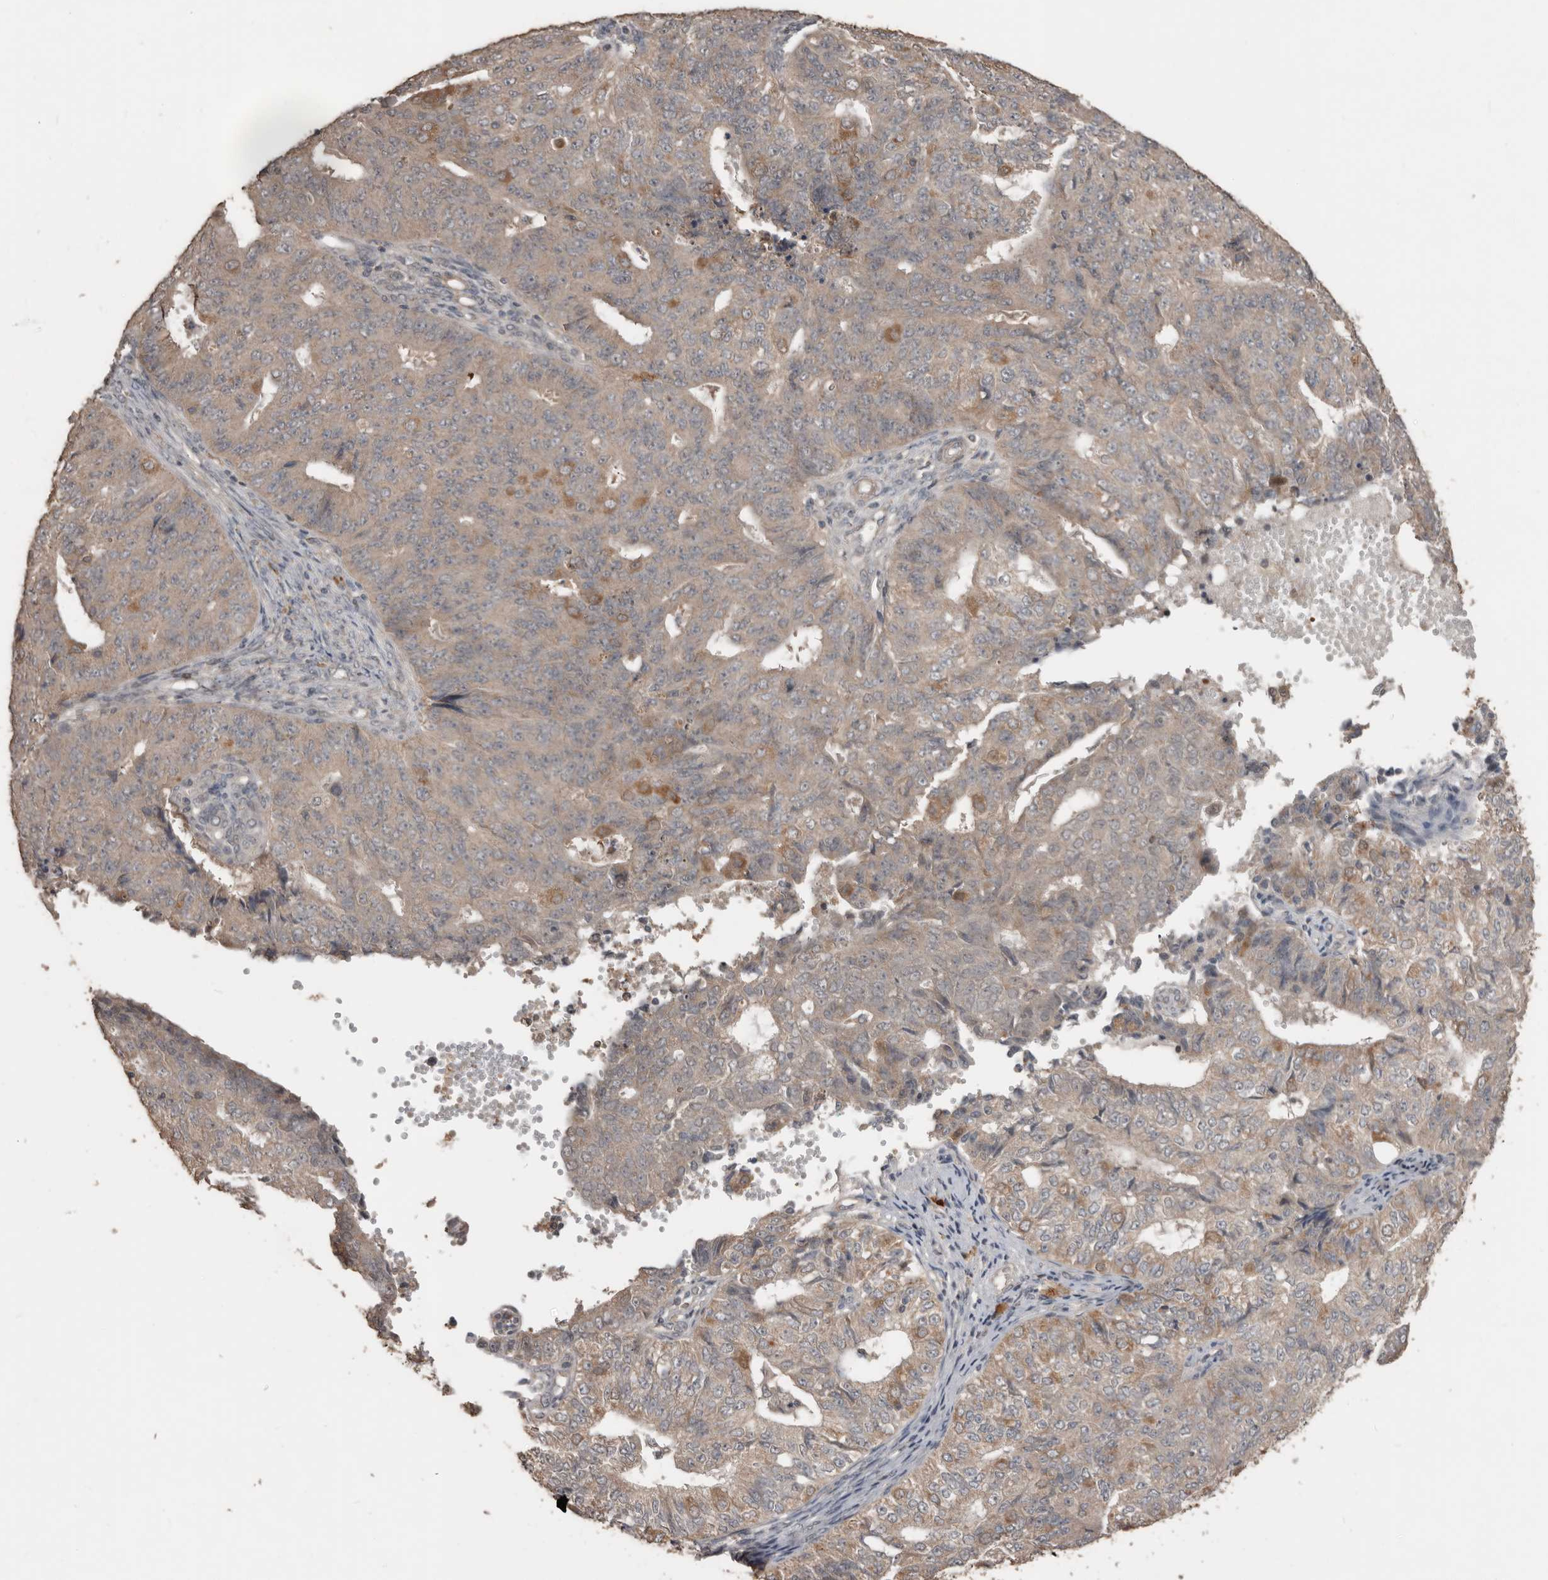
{"staining": {"intensity": "moderate", "quantity": "<25%", "location": "cytoplasmic/membranous"}, "tissue": "endometrial cancer", "cell_type": "Tumor cells", "image_type": "cancer", "snomed": [{"axis": "morphology", "description": "Adenocarcinoma, NOS"}, {"axis": "topography", "description": "Endometrium"}], "caption": "Brown immunohistochemical staining in endometrial adenocarcinoma displays moderate cytoplasmic/membranous positivity in approximately <25% of tumor cells.", "gene": "BAMBI", "patient": {"sex": "female", "age": 32}}